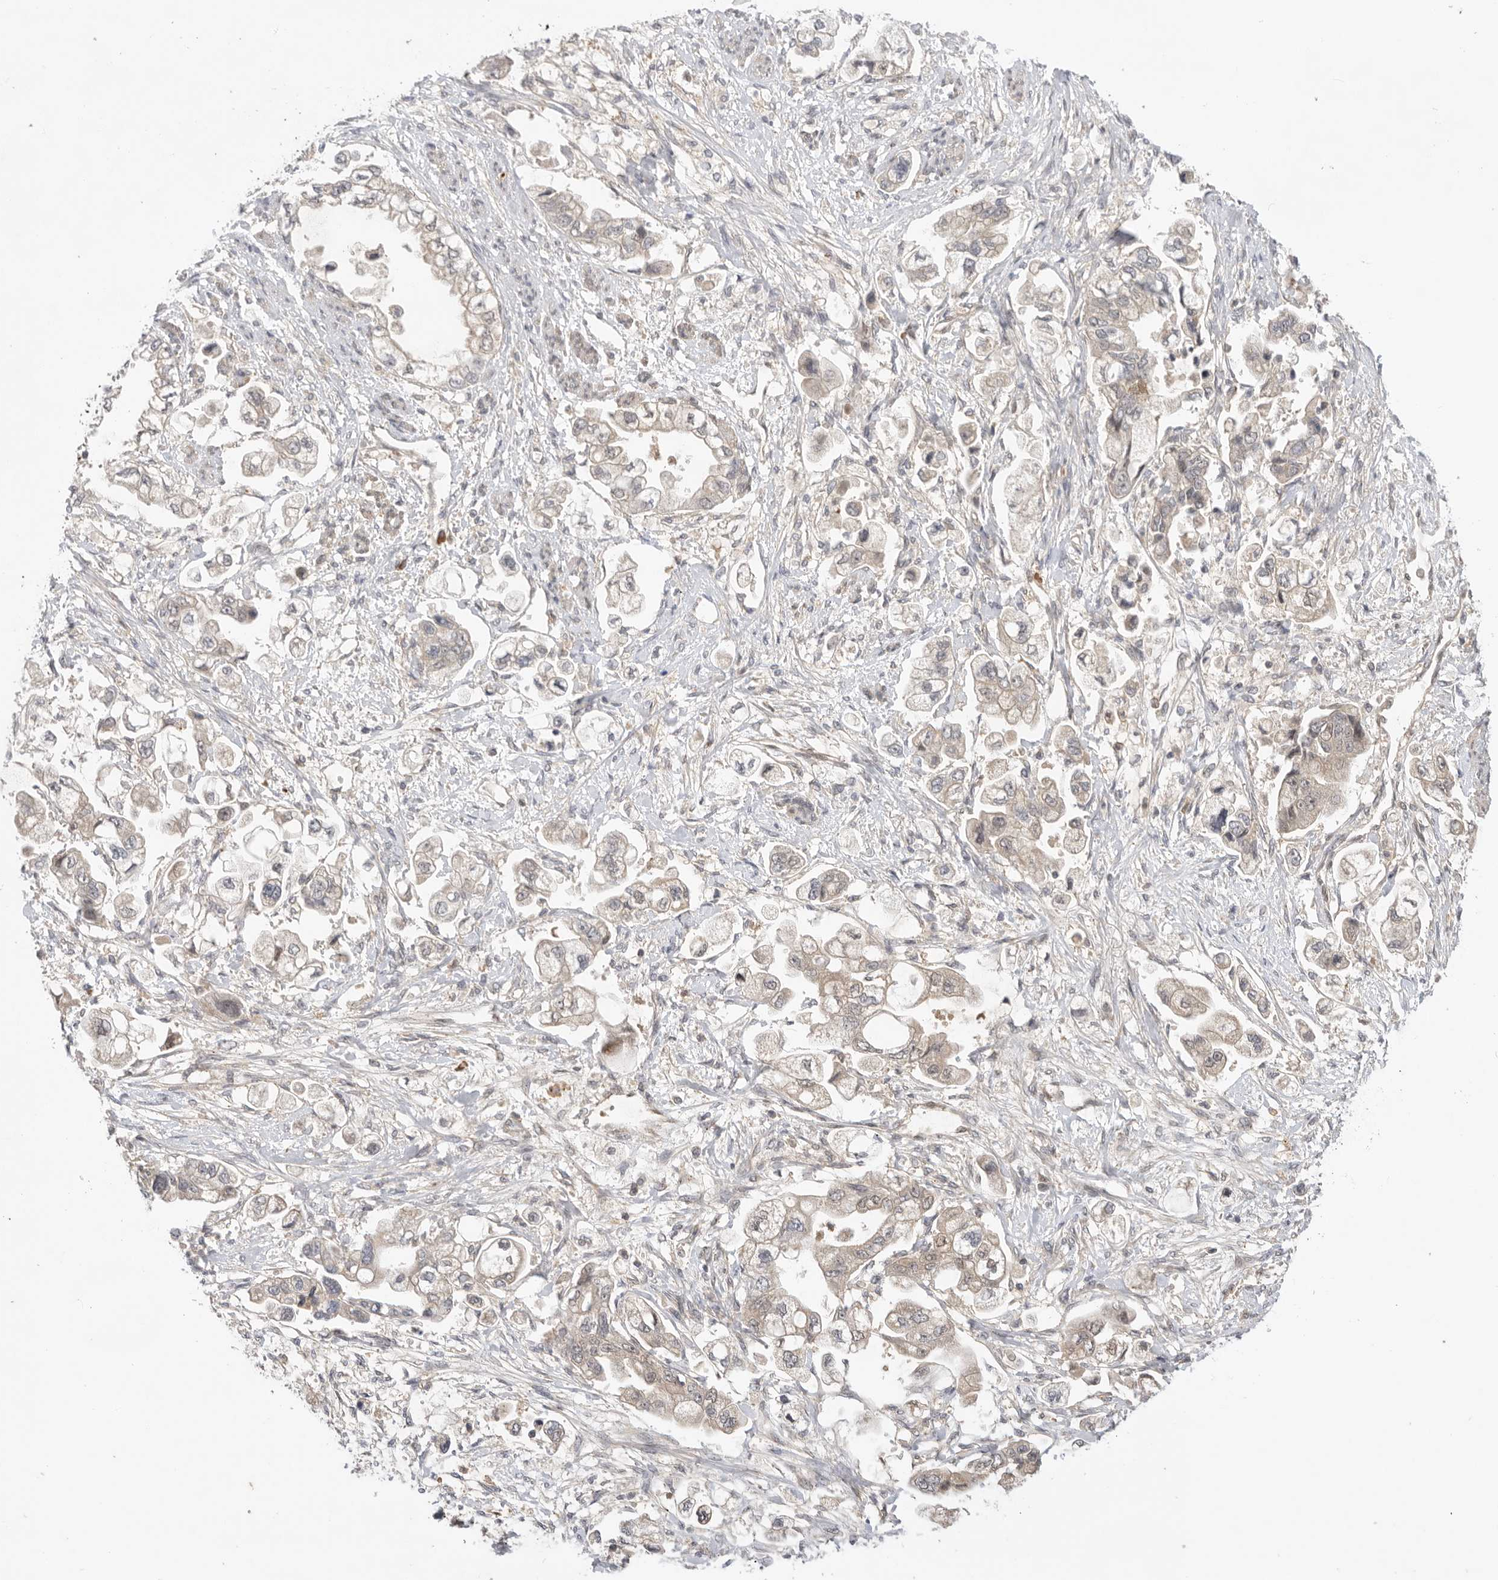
{"staining": {"intensity": "negative", "quantity": "none", "location": "none"}, "tissue": "stomach cancer", "cell_type": "Tumor cells", "image_type": "cancer", "snomed": [{"axis": "morphology", "description": "Adenocarcinoma, NOS"}, {"axis": "topography", "description": "Stomach"}], "caption": "Protein analysis of stomach adenocarcinoma exhibits no significant positivity in tumor cells. The staining is performed using DAB (3,3'-diaminobenzidine) brown chromogen with nuclei counter-stained in using hematoxylin.", "gene": "DCAF8", "patient": {"sex": "male", "age": 62}}